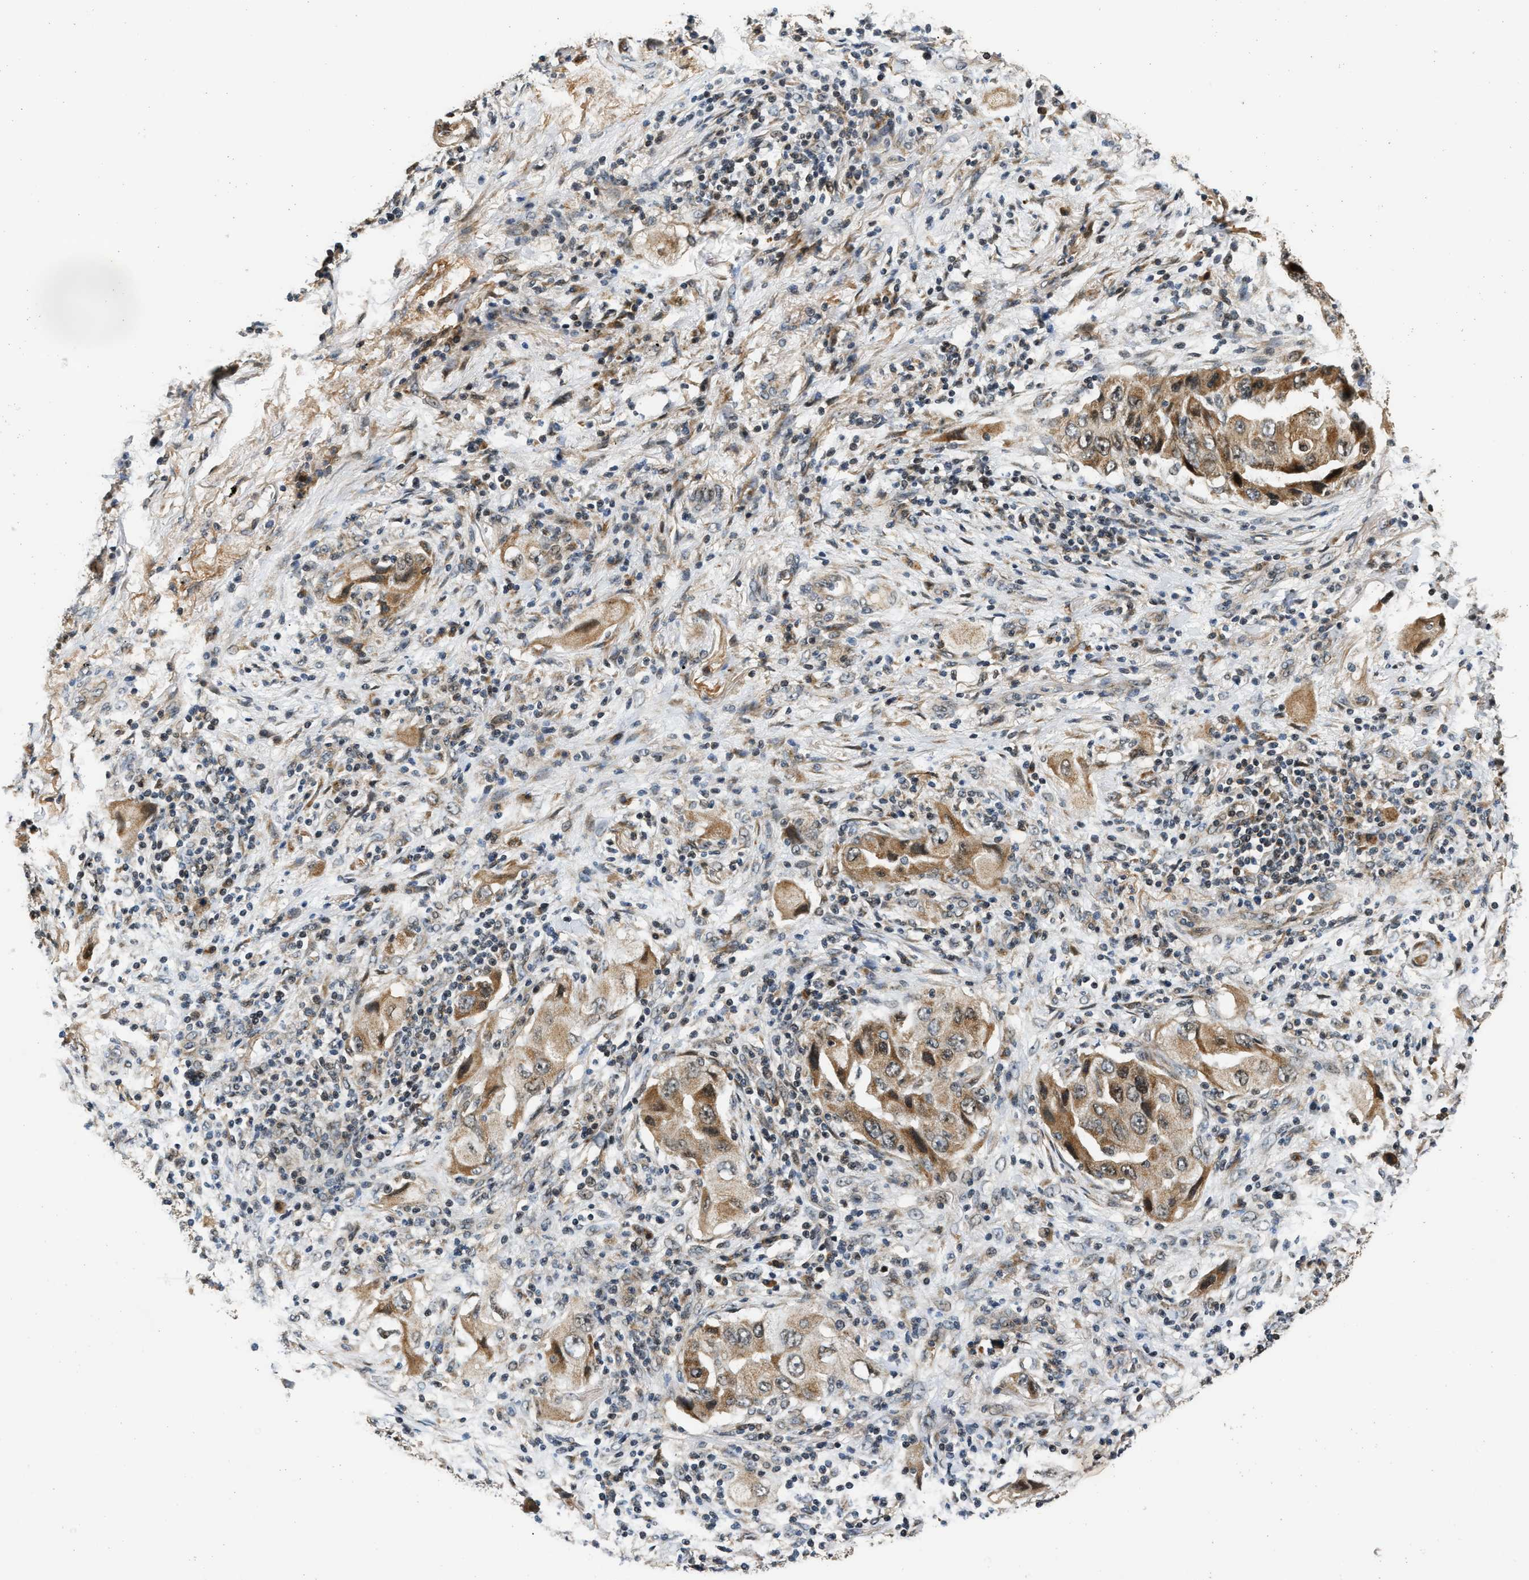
{"staining": {"intensity": "moderate", "quantity": "25%-75%", "location": "cytoplasmic/membranous"}, "tissue": "lung cancer", "cell_type": "Tumor cells", "image_type": "cancer", "snomed": [{"axis": "morphology", "description": "Adenocarcinoma, NOS"}, {"axis": "topography", "description": "Lung"}], "caption": "A micrograph of human lung cancer (adenocarcinoma) stained for a protein reveals moderate cytoplasmic/membranous brown staining in tumor cells. (DAB IHC, brown staining for protein, blue staining for nuclei).", "gene": "EXTL2", "patient": {"sex": "female", "age": 65}}